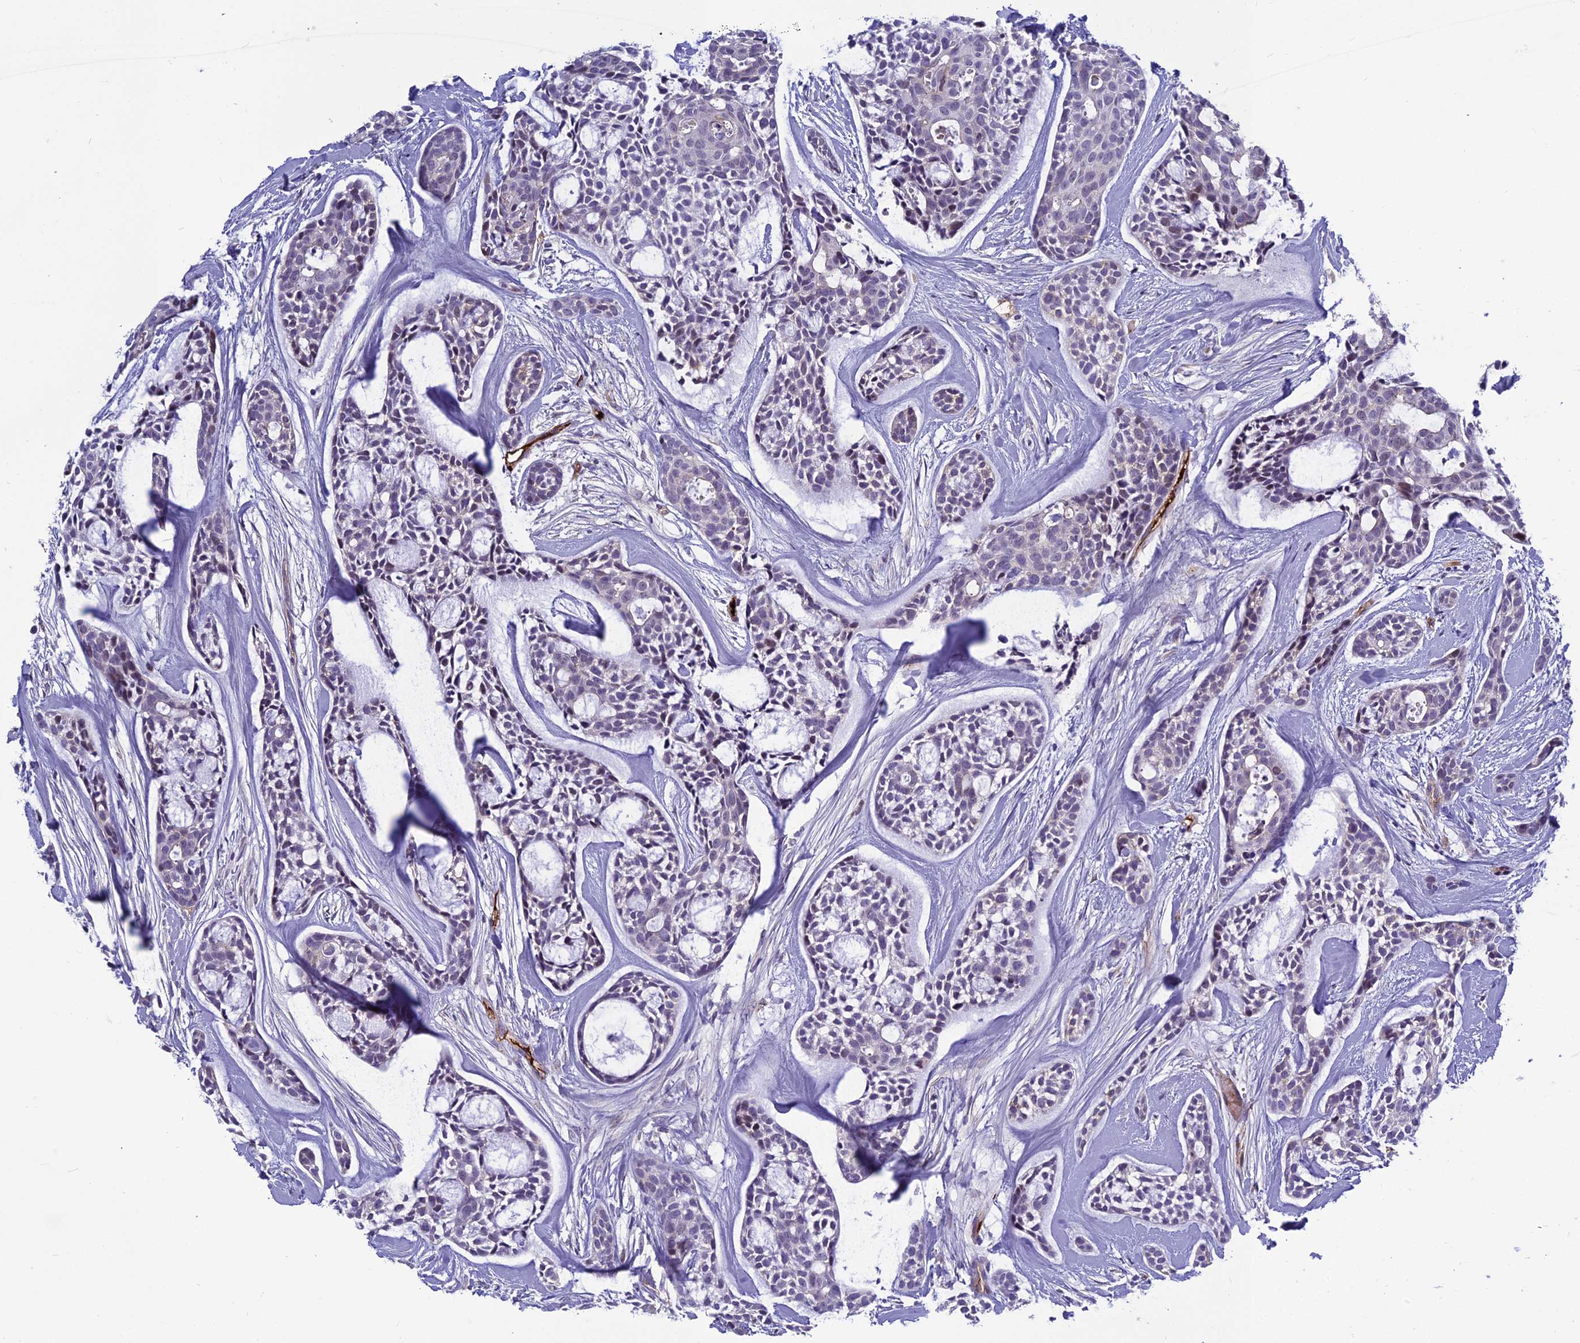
{"staining": {"intensity": "negative", "quantity": "none", "location": "none"}, "tissue": "head and neck cancer", "cell_type": "Tumor cells", "image_type": "cancer", "snomed": [{"axis": "morphology", "description": "Adenocarcinoma, NOS"}, {"axis": "topography", "description": "Subcutis"}, {"axis": "topography", "description": "Head-Neck"}], "caption": "DAB (3,3'-diaminobenzidine) immunohistochemical staining of human head and neck cancer demonstrates no significant positivity in tumor cells.", "gene": "CLEC11A", "patient": {"sex": "female", "age": 73}}